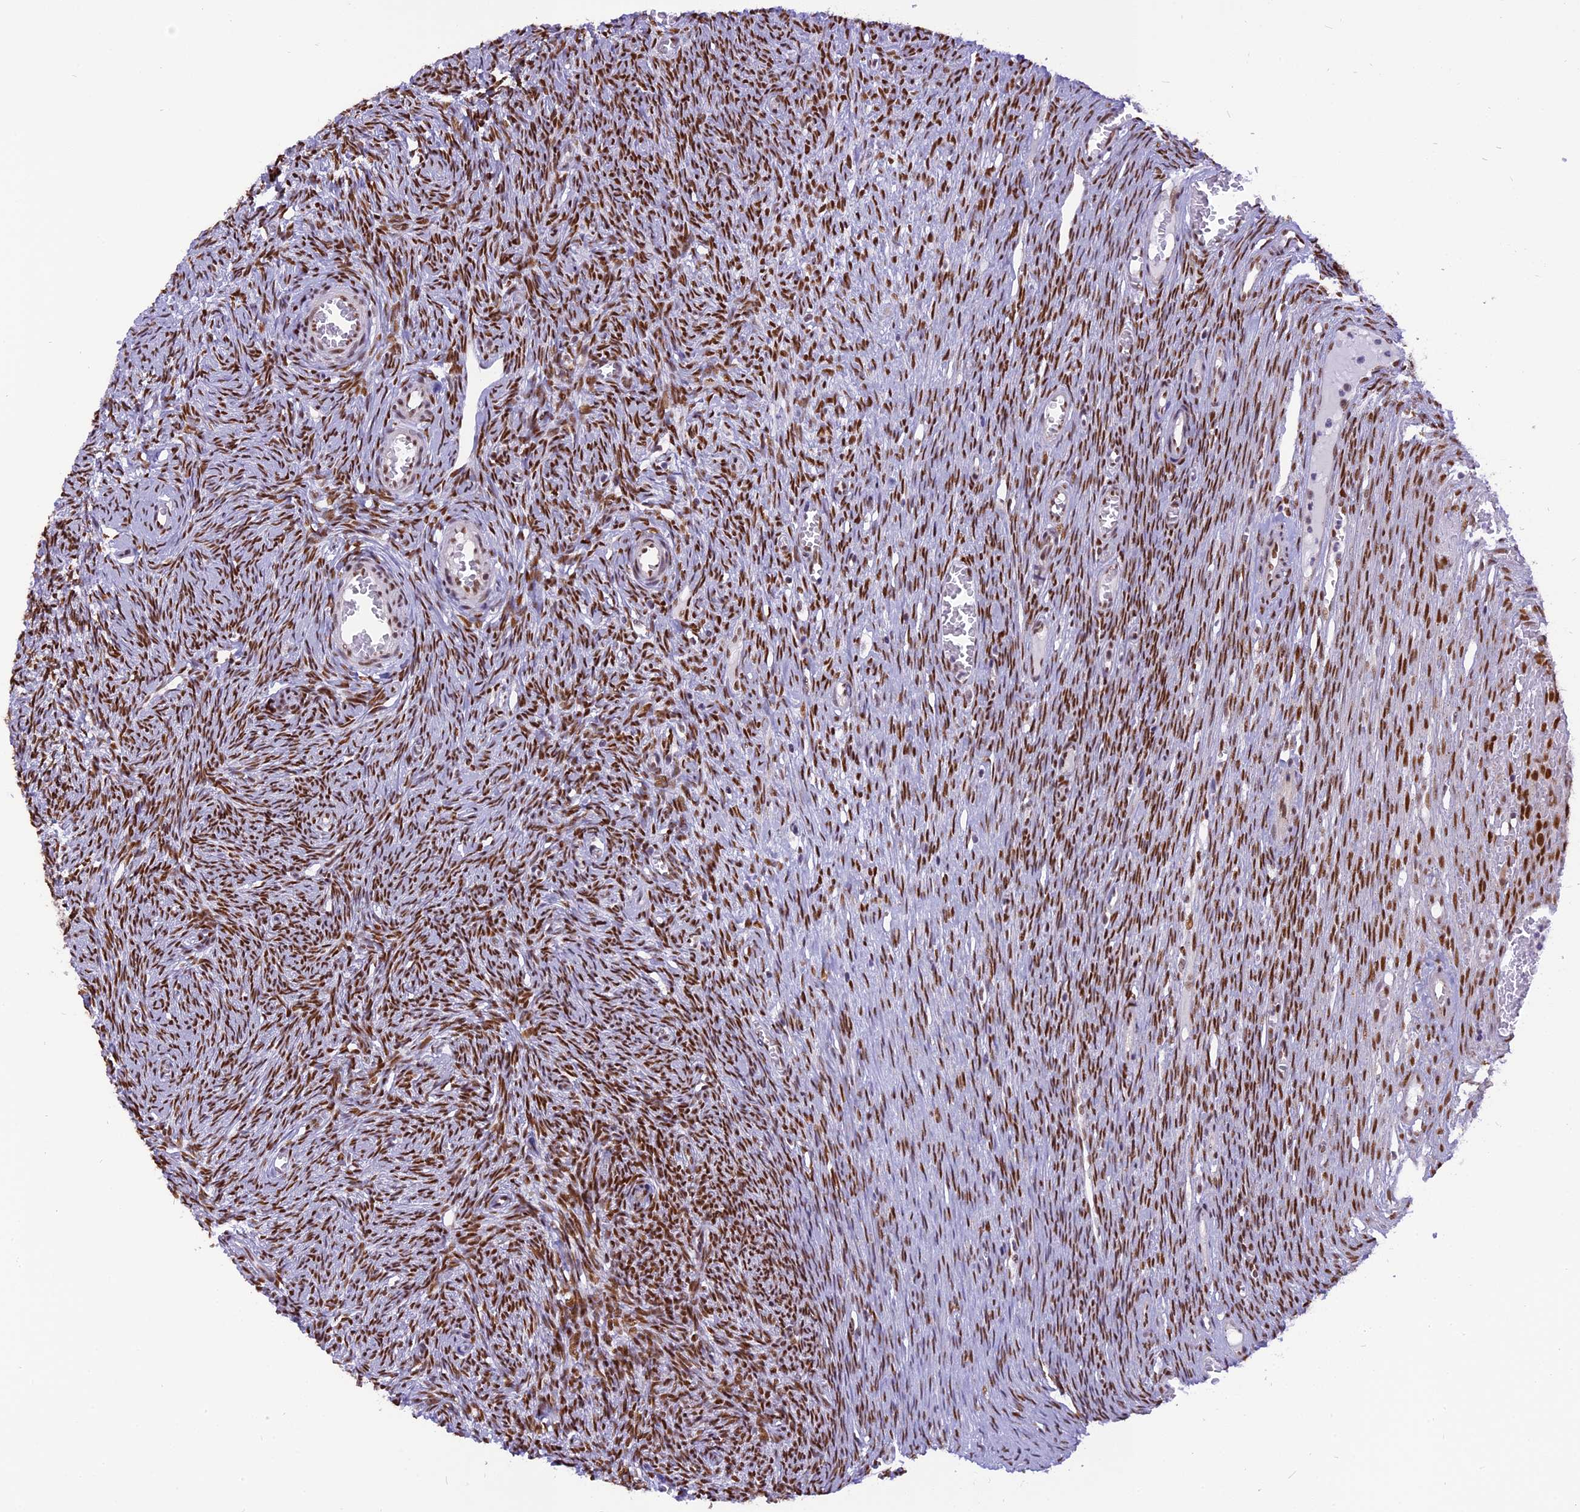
{"staining": {"intensity": "strong", "quantity": "25%-75%", "location": "nuclear"}, "tissue": "ovary", "cell_type": "Ovarian stroma cells", "image_type": "normal", "snomed": [{"axis": "morphology", "description": "Normal tissue, NOS"}, {"axis": "topography", "description": "Ovary"}], "caption": "Protein expression analysis of normal ovary shows strong nuclear staining in about 25%-75% of ovarian stroma cells.", "gene": "IRF2BP1", "patient": {"sex": "female", "age": 44}}